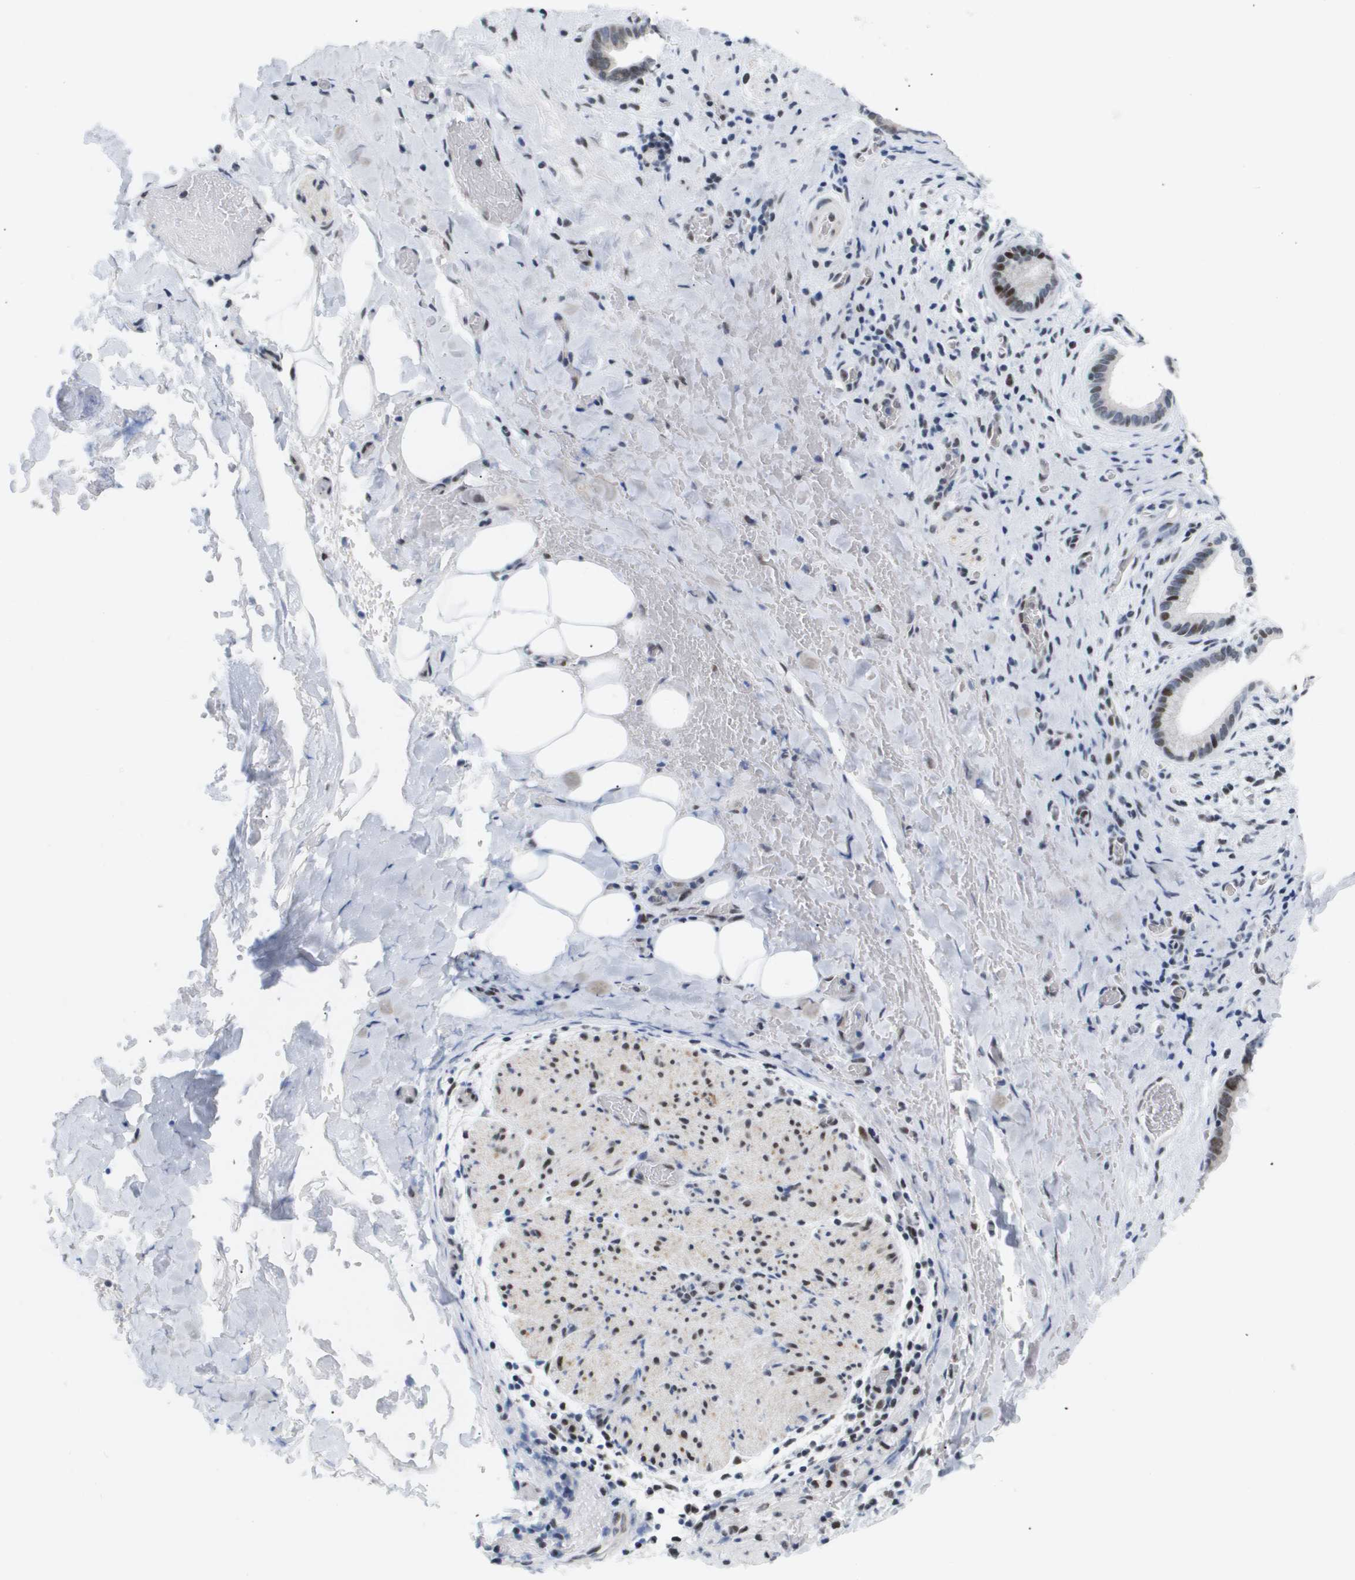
{"staining": {"intensity": "moderate", "quantity": "25%-75%", "location": "nuclear"}, "tissue": "liver cancer", "cell_type": "Tumor cells", "image_type": "cancer", "snomed": [{"axis": "morphology", "description": "Cholangiocarcinoma"}, {"axis": "topography", "description": "Liver"}], "caption": "The histopathology image exhibits a brown stain indicating the presence of a protein in the nuclear of tumor cells in liver cancer (cholangiocarcinoma).", "gene": "PPARD", "patient": {"sex": "female", "age": 55}}